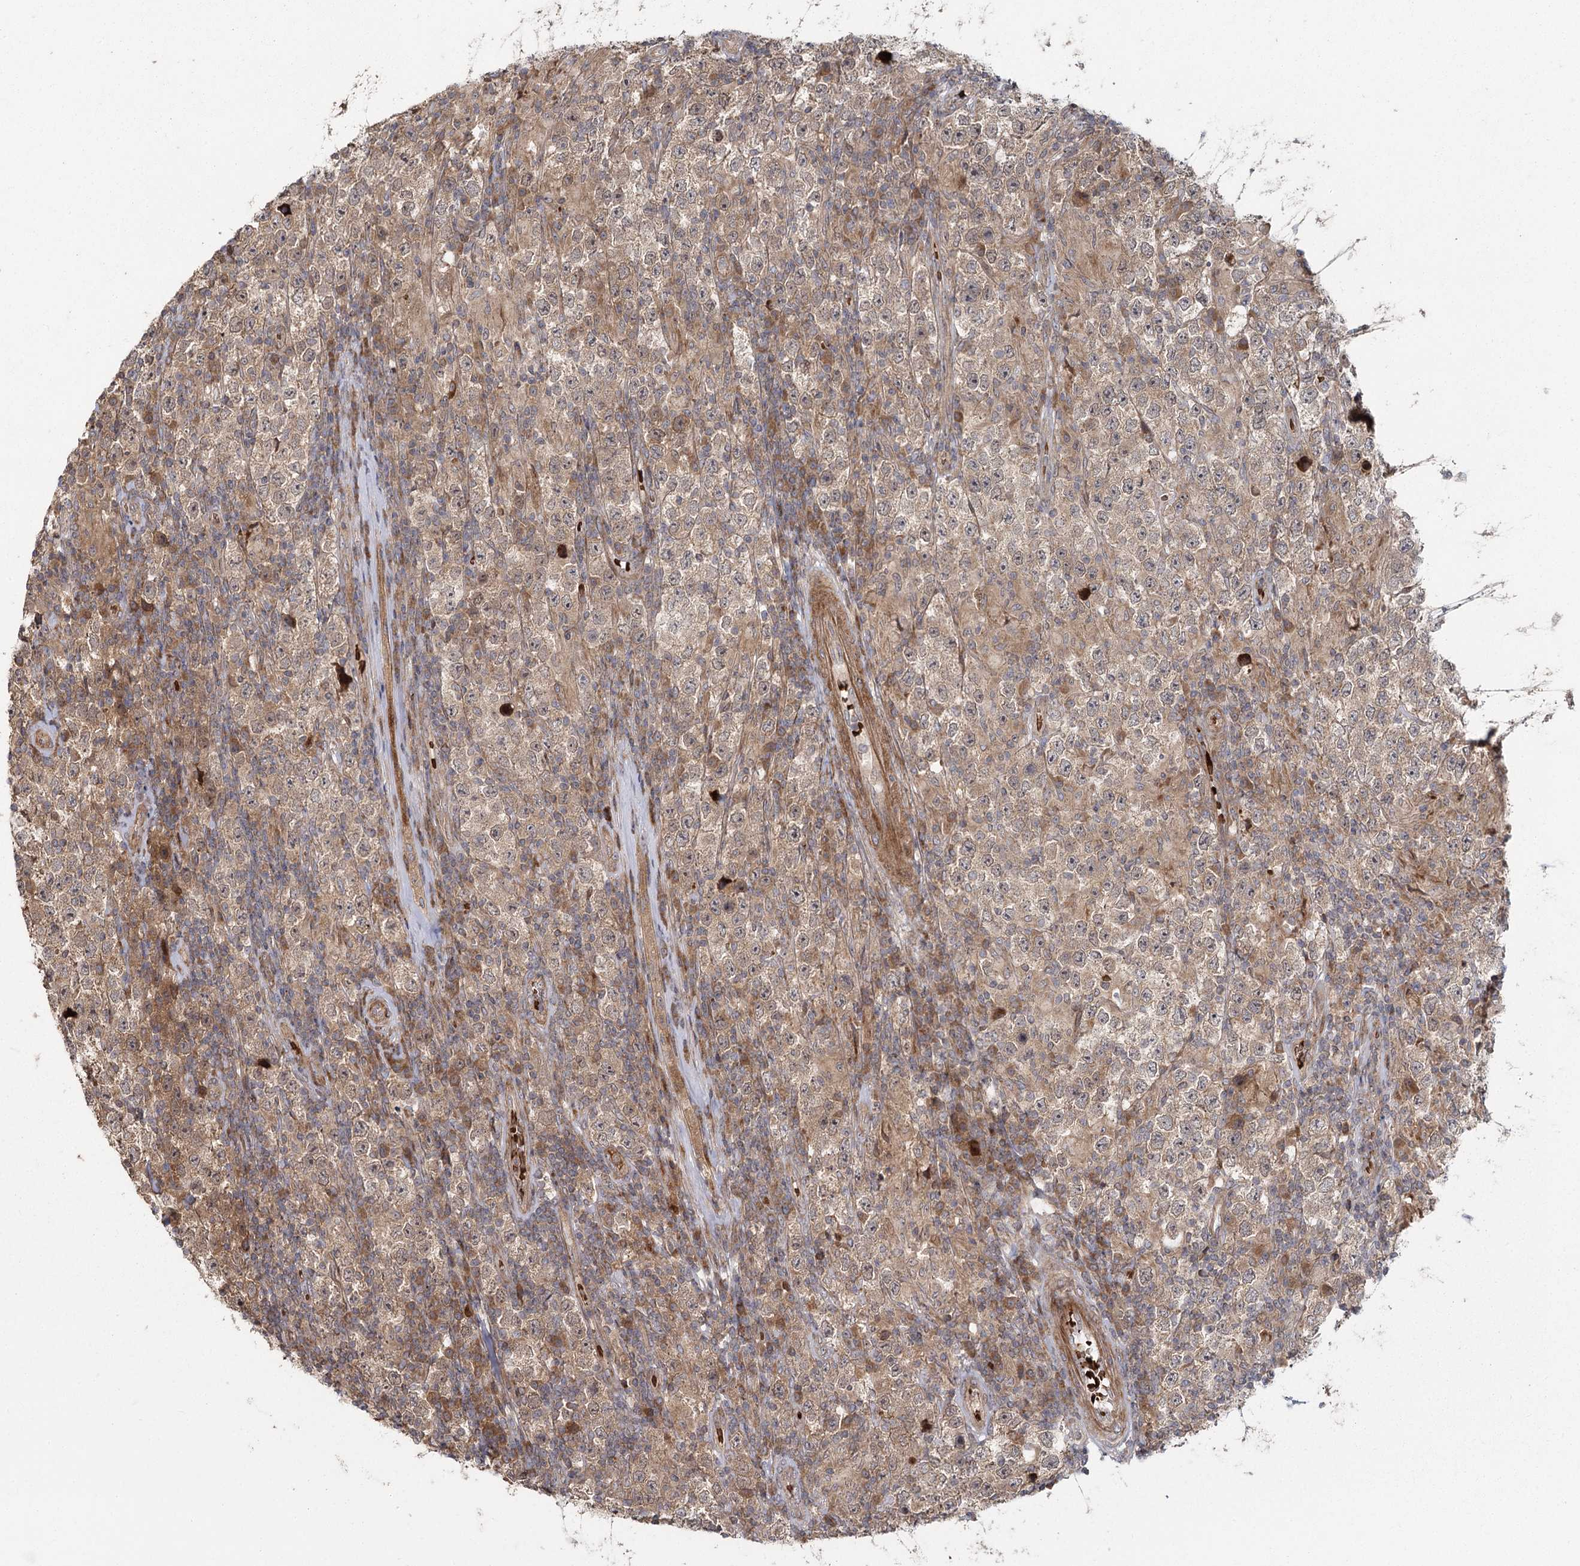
{"staining": {"intensity": "weak", "quantity": ">75%", "location": "cytoplasmic/membranous"}, "tissue": "testis cancer", "cell_type": "Tumor cells", "image_type": "cancer", "snomed": [{"axis": "morphology", "description": "Normal tissue, NOS"}, {"axis": "morphology", "description": "Urothelial carcinoma, High grade"}, {"axis": "morphology", "description": "Seminoma, NOS"}, {"axis": "morphology", "description": "Carcinoma, Embryonal, NOS"}, {"axis": "topography", "description": "Urinary bladder"}, {"axis": "topography", "description": "Testis"}], "caption": "Testis seminoma tissue displays weak cytoplasmic/membranous staining in about >75% of tumor cells", "gene": "RAPGEF6", "patient": {"sex": "male", "age": 41}}